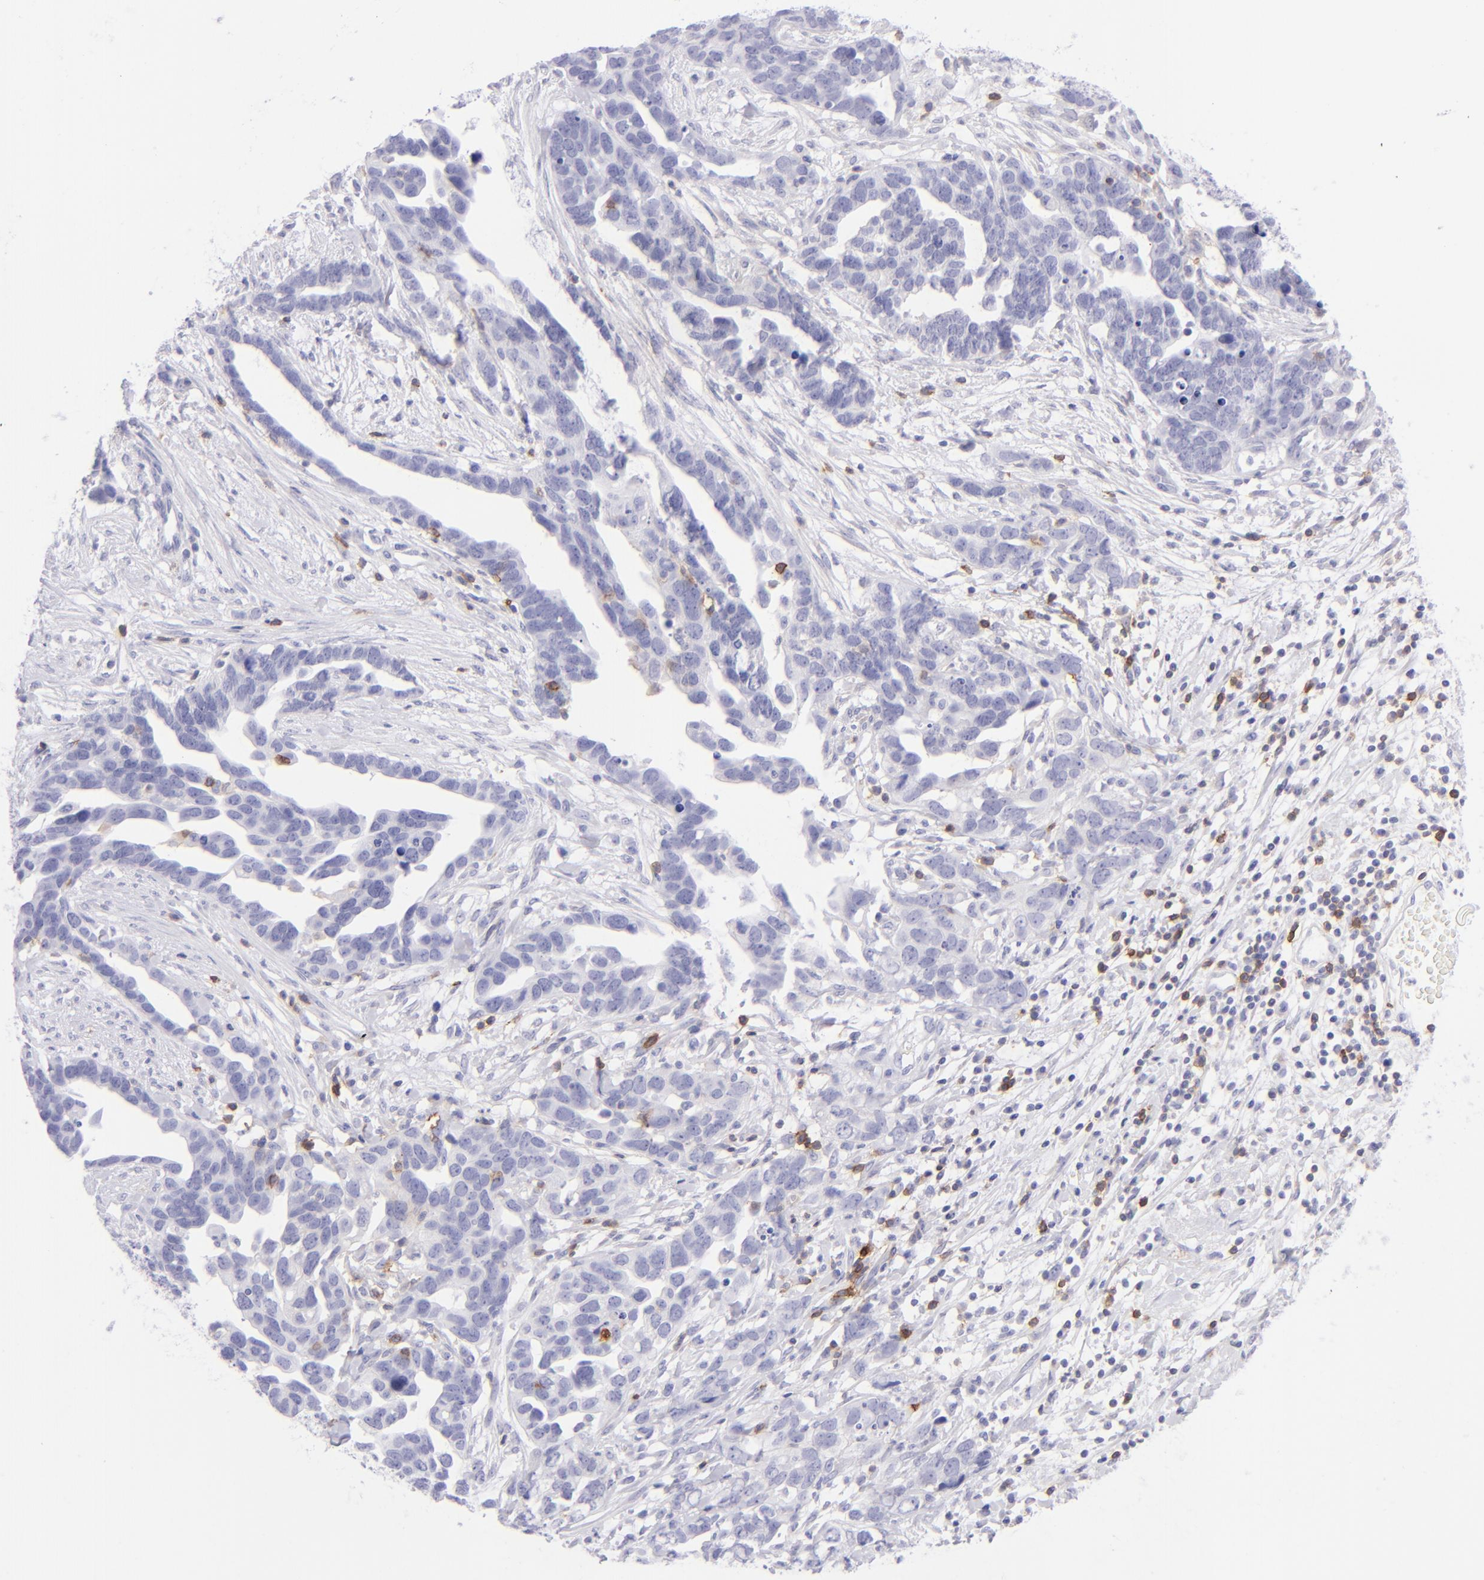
{"staining": {"intensity": "negative", "quantity": "none", "location": "none"}, "tissue": "ovarian cancer", "cell_type": "Tumor cells", "image_type": "cancer", "snomed": [{"axis": "morphology", "description": "Cystadenocarcinoma, serous, NOS"}, {"axis": "topography", "description": "Ovary"}], "caption": "Immunohistochemistry micrograph of serous cystadenocarcinoma (ovarian) stained for a protein (brown), which shows no expression in tumor cells. (Stains: DAB (3,3'-diaminobenzidine) immunohistochemistry with hematoxylin counter stain, Microscopy: brightfield microscopy at high magnification).", "gene": "CD69", "patient": {"sex": "female", "age": 54}}